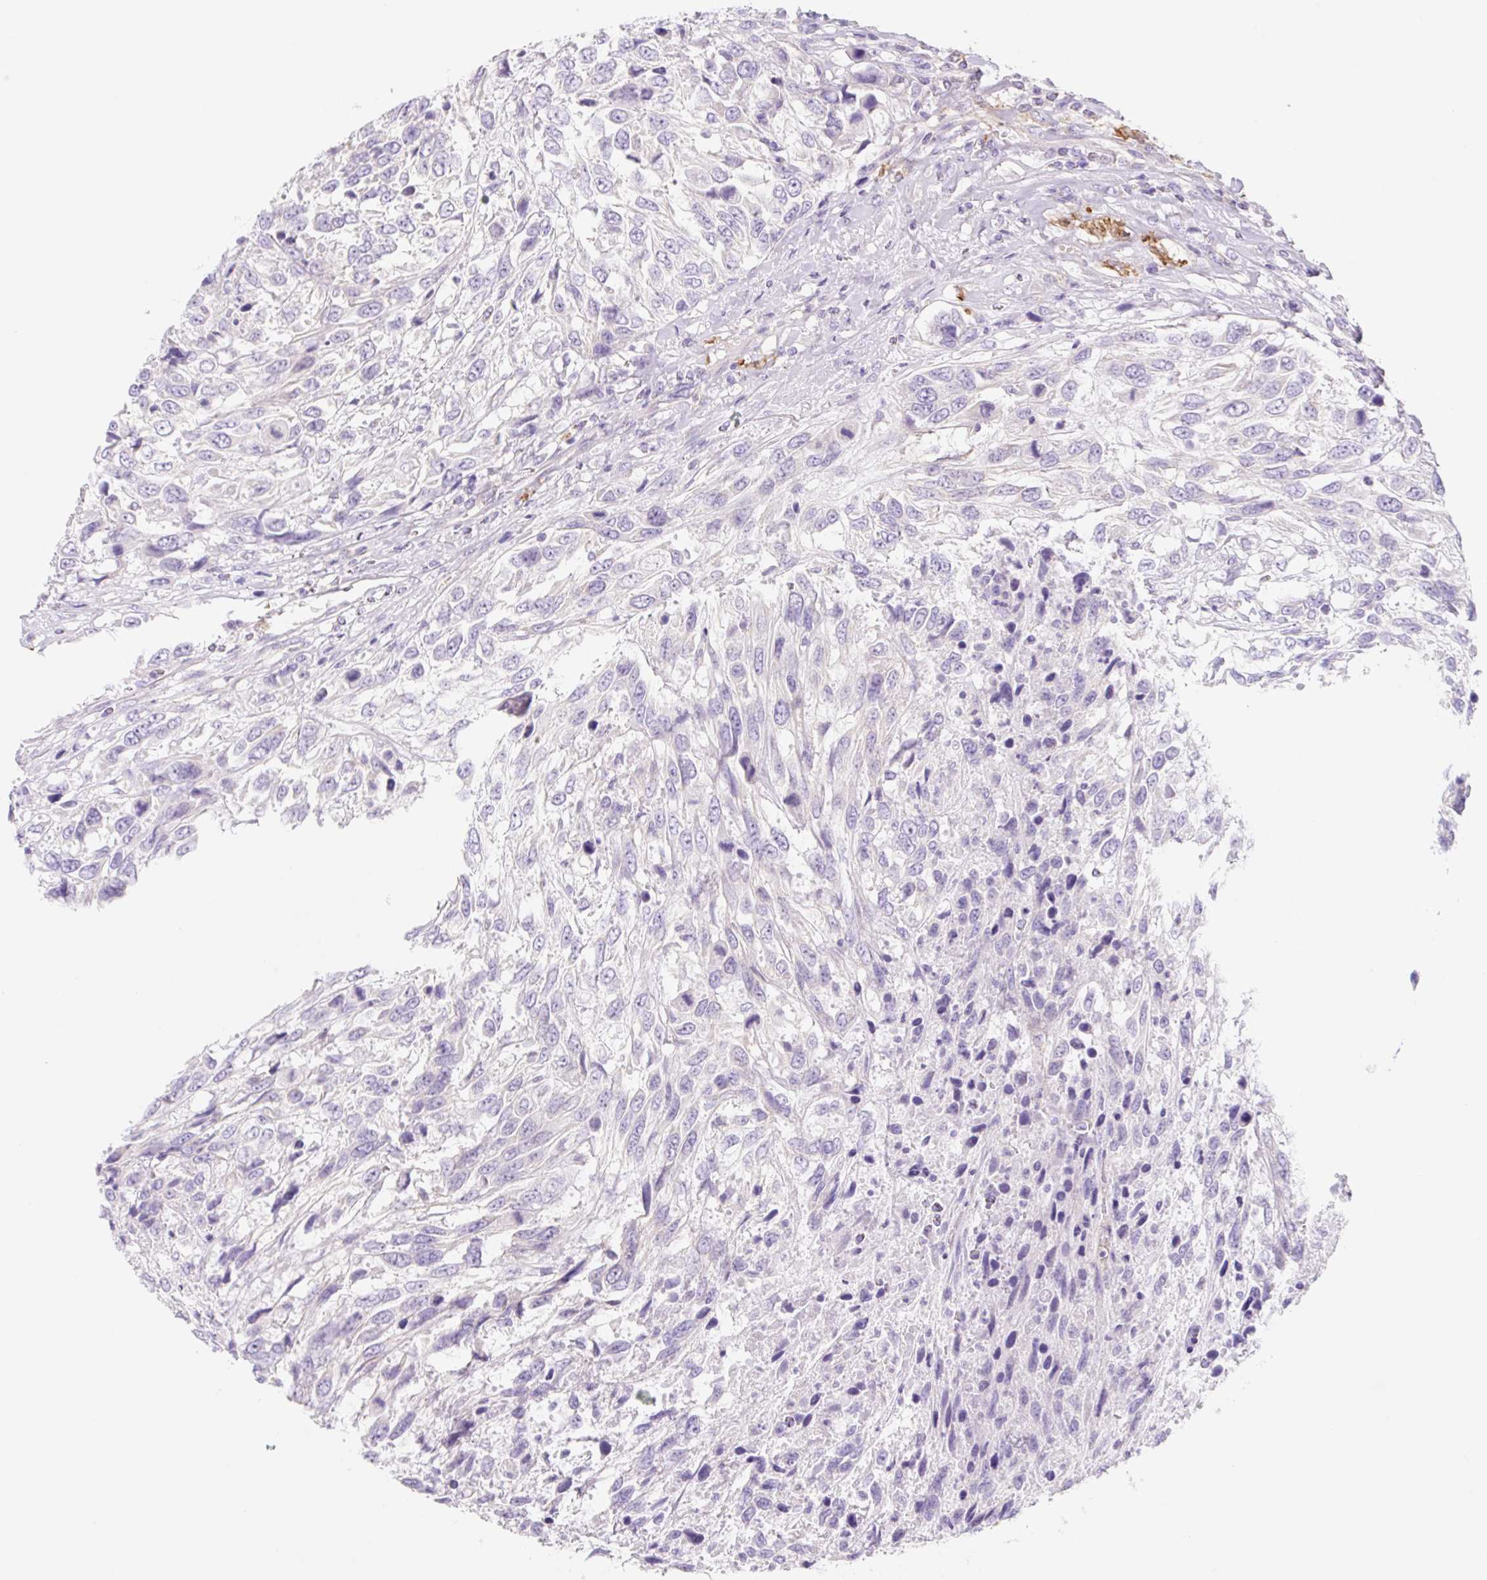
{"staining": {"intensity": "negative", "quantity": "none", "location": "none"}, "tissue": "urothelial cancer", "cell_type": "Tumor cells", "image_type": "cancer", "snomed": [{"axis": "morphology", "description": "Urothelial carcinoma, High grade"}, {"axis": "topography", "description": "Urinary bladder"}], "caption": "DAB (3,3'-diaminobenzidine) immunohistochemical staining of human urothelial cancer exhibits no significant positivity in tumor cells. The staining was performed using DAB to visualize the protein expression in brown, while the nuclei were stained in blue with hematoxylin (Magnification: 20x).", "gene": "LYVE1", "patient": {"sex": "female", "age": 70}}